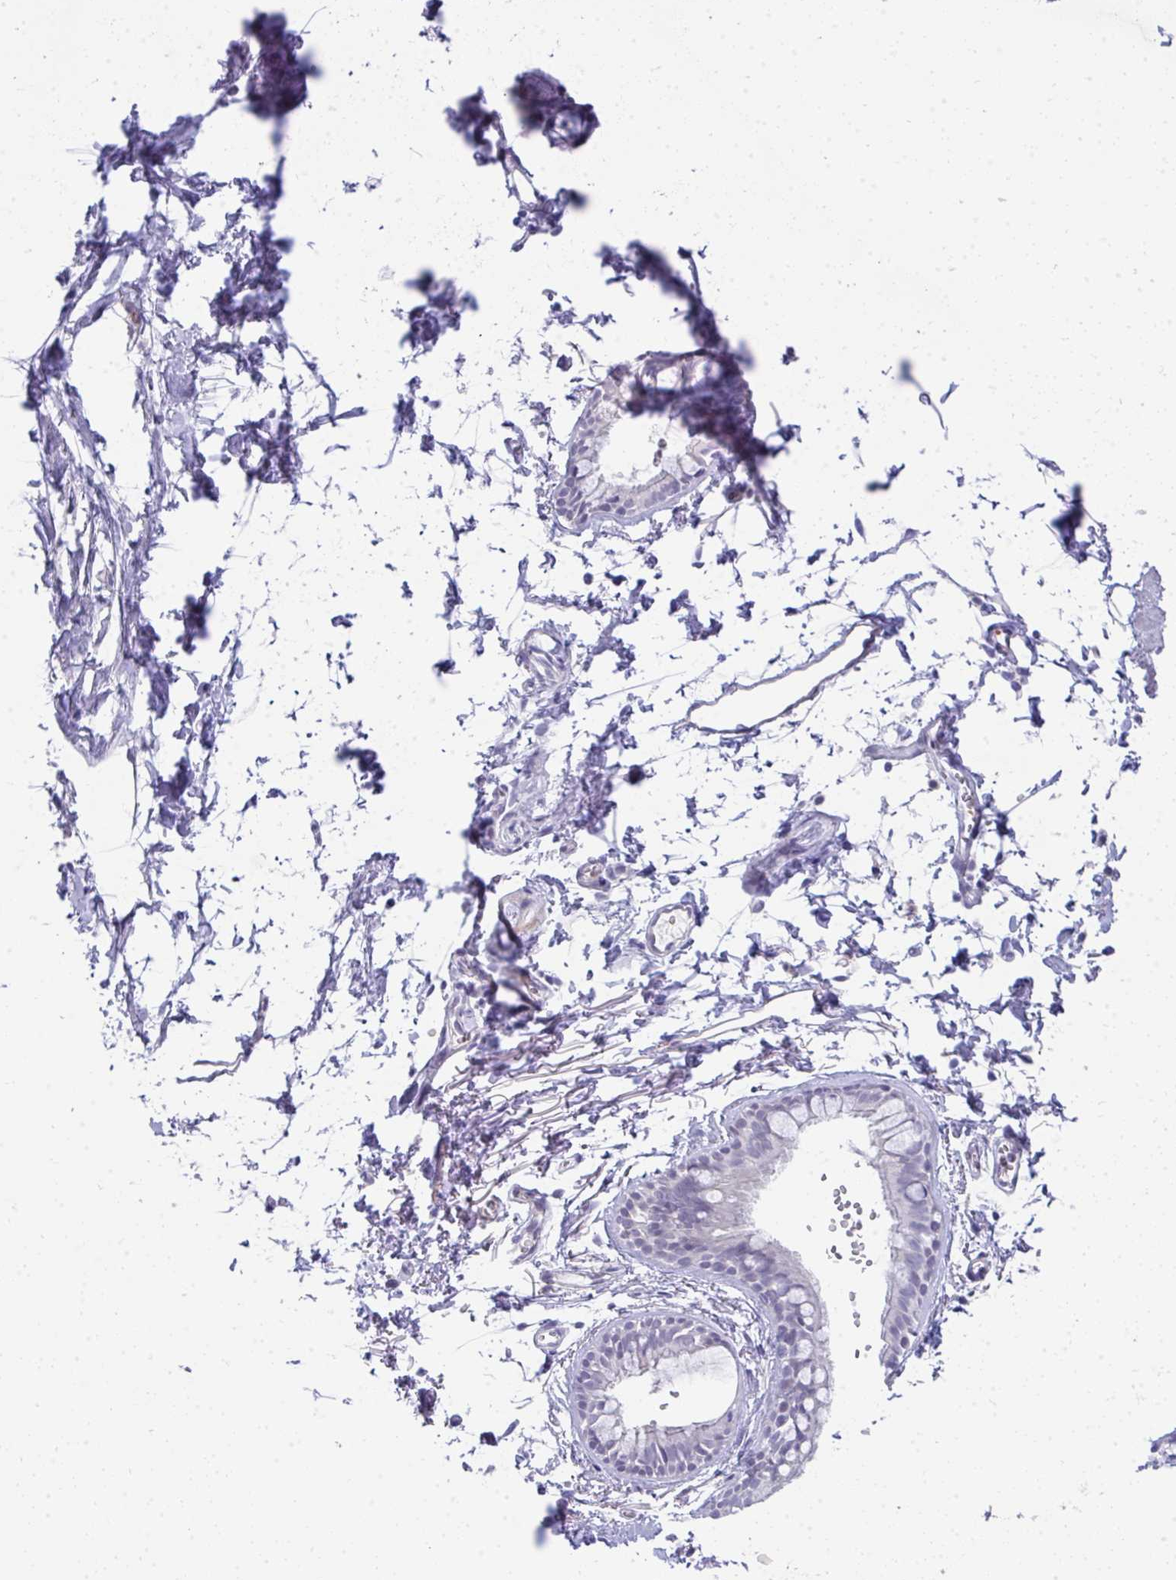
{"staining": {"intensity": "negative", "quantity": "none", "location": "none"}, "tissue": "bronchus", "cell_type": "Respiratory epithelial cells", "image_type": "normal", "snomed": [{"axis": "morphology", "description": "Normal tissue, NOS"}, {"axis": "topography", "description": "Cartilage tissue"}, {"axis": "topography", "description": "Bronchus"}, {"axis": "topography", "description": "Peripheral nerve tissue"}], "caption": "Immunohistochemistry of benign human bronchus demonstrates no positivity in respiratory epithelial cells.", "gene": "TMEM82", "patient": {"sex": "female", "age": 59}}